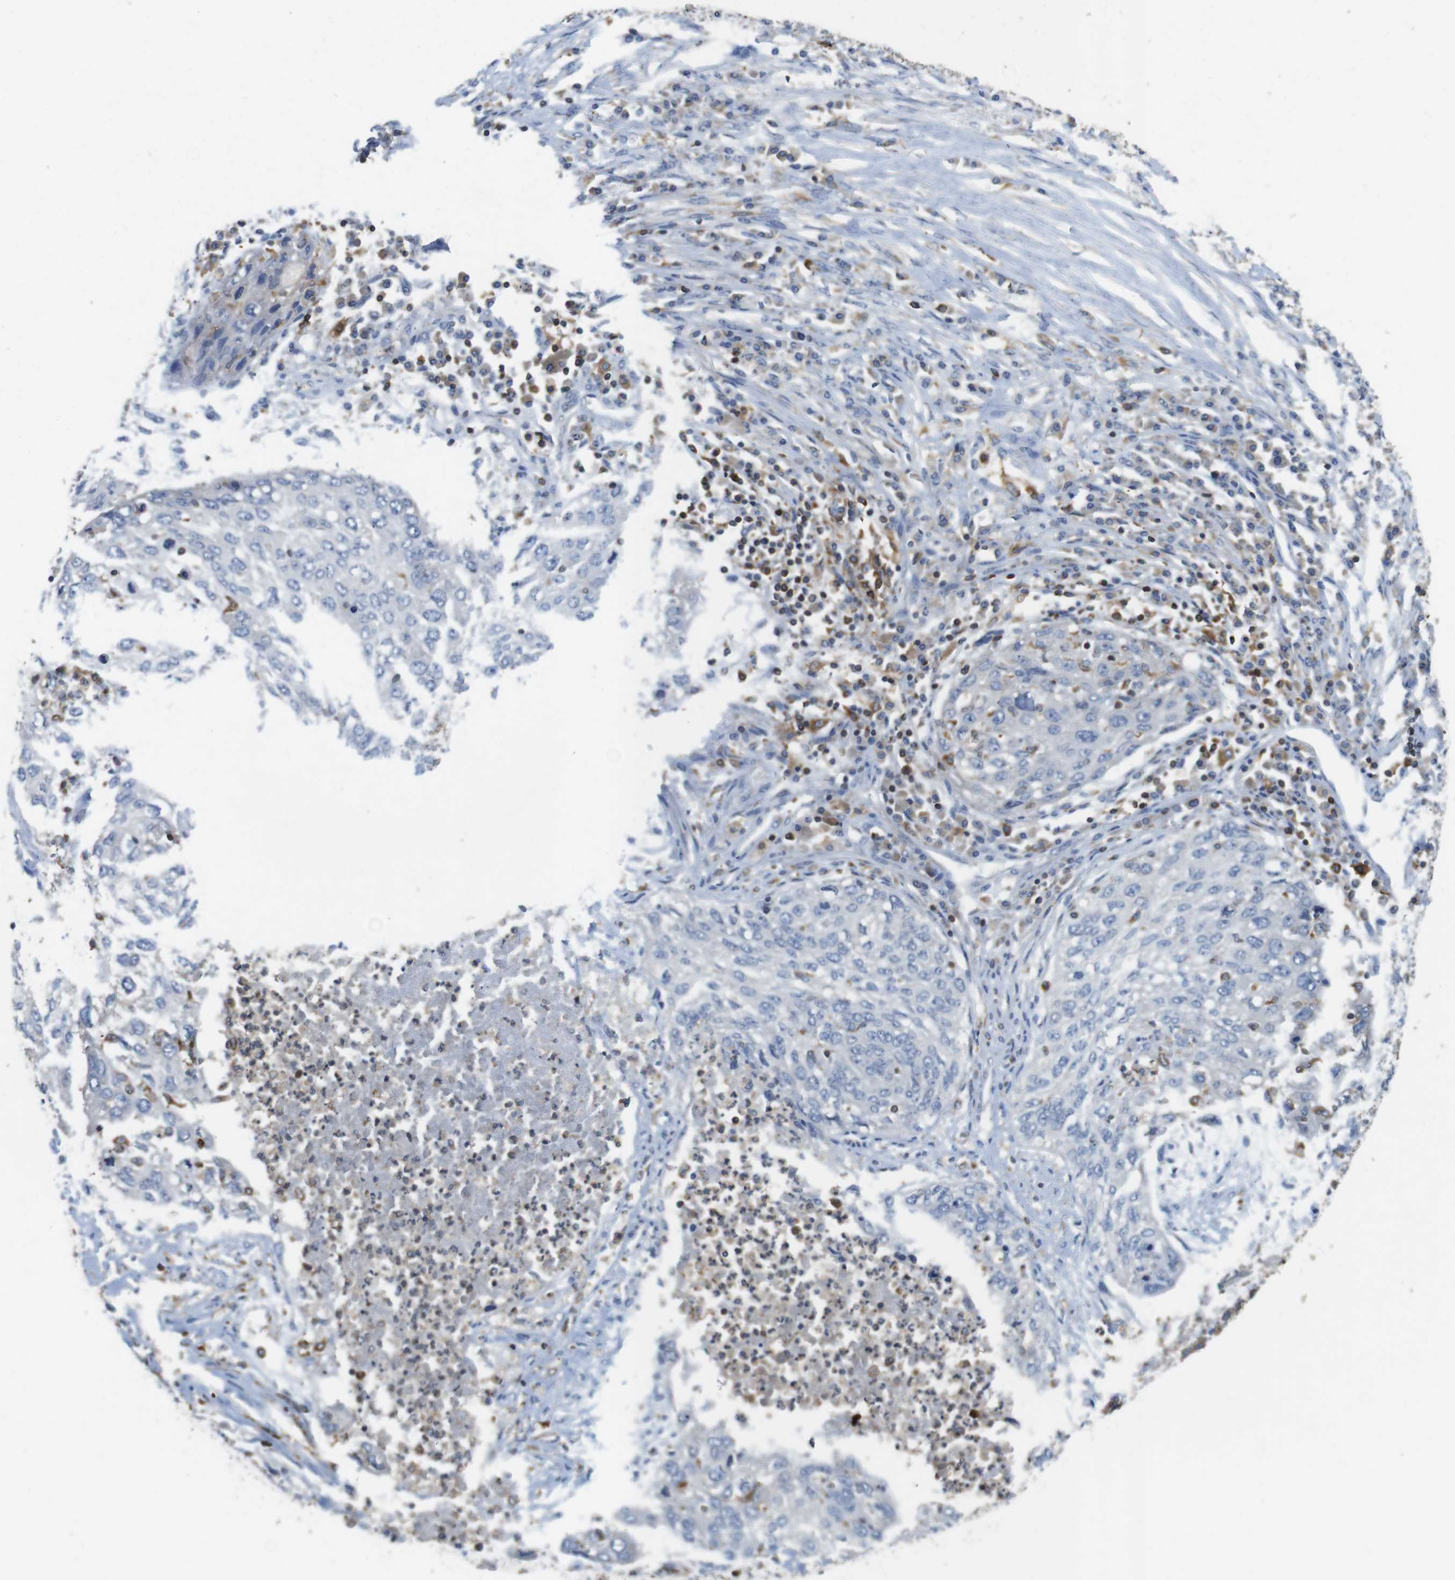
{"staining": {"intensity": "negative", "quantity": "none", "location": "none"}, "tissue": "lung cancer", "cell_type": "Tumor cells", "image_type": "cancer", "snomed": [{"axis": "morphology", "description": "Squamous cell carcinoma, NOS"}, {"axis": "topography", "description": "Lung"}], "caption": "This is a histopathology image of IHC staining of lung cancer (squamous cell carcinoma), which shows no expression in tumor cells.", "gene": "ARL6IP5", "patient": {"sex": "female", "age": 63}}